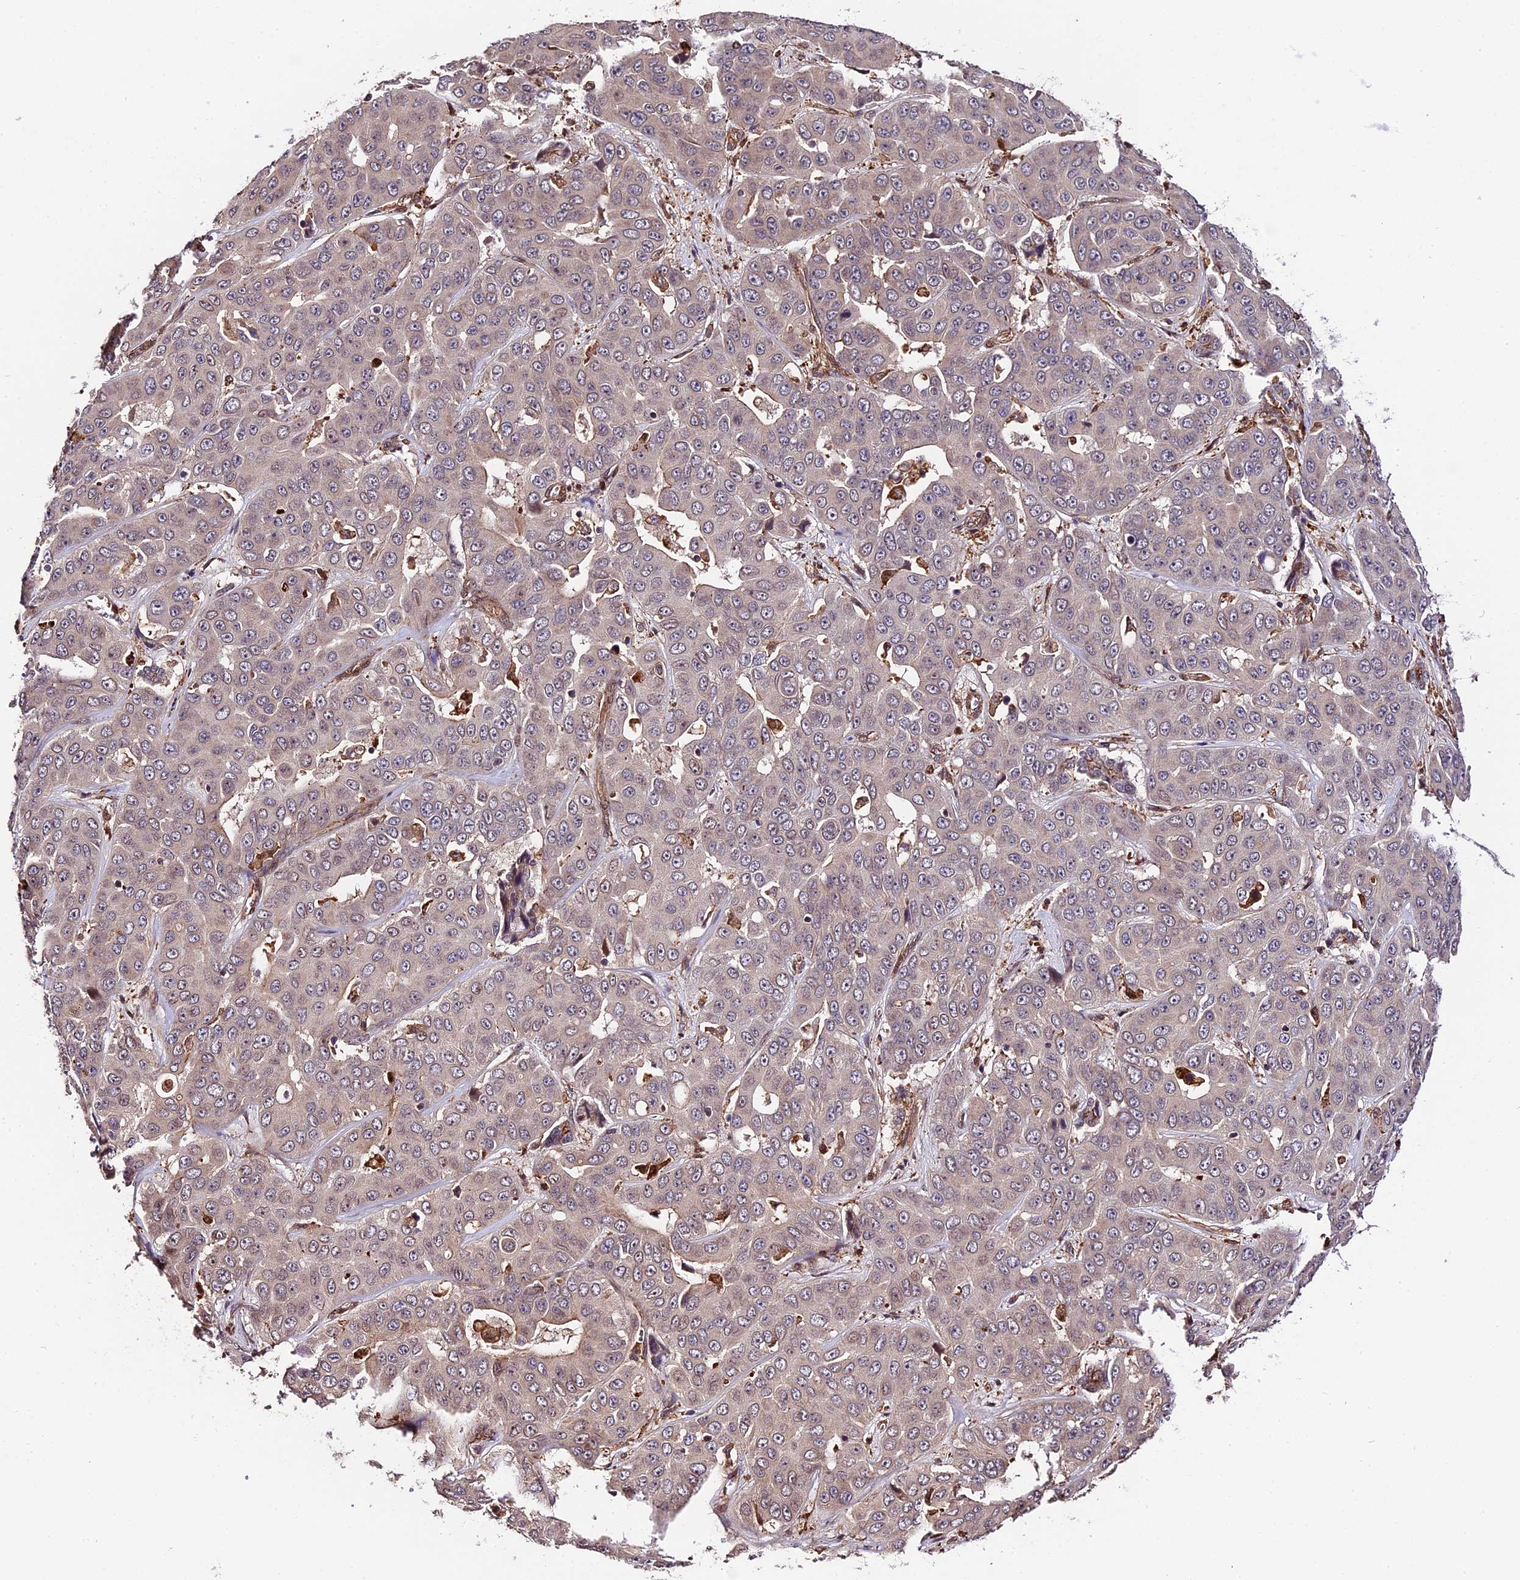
{"staining": {"intensity": "negative", "quantity": "none", "location": "none"}, "tissue": "liver cancer", "cell_type": "Tumor cells", "image_type": "cancer", "snomed": [{"axis": "morphology", "description": "Cholangiocarcinoma"}, {"axis": "topography", "description": "Liver"}], "caption": "High magnification brightfield microscopy of liver cholangiocarcinoma stained with DAB (3,3'-diaminobenzidine) (brown) and counterstained with hematoxylin (blue): tumor cells show no significant staining.", "gene": "HERPUD1", "patient": {"sex": "female", "age": 52}}